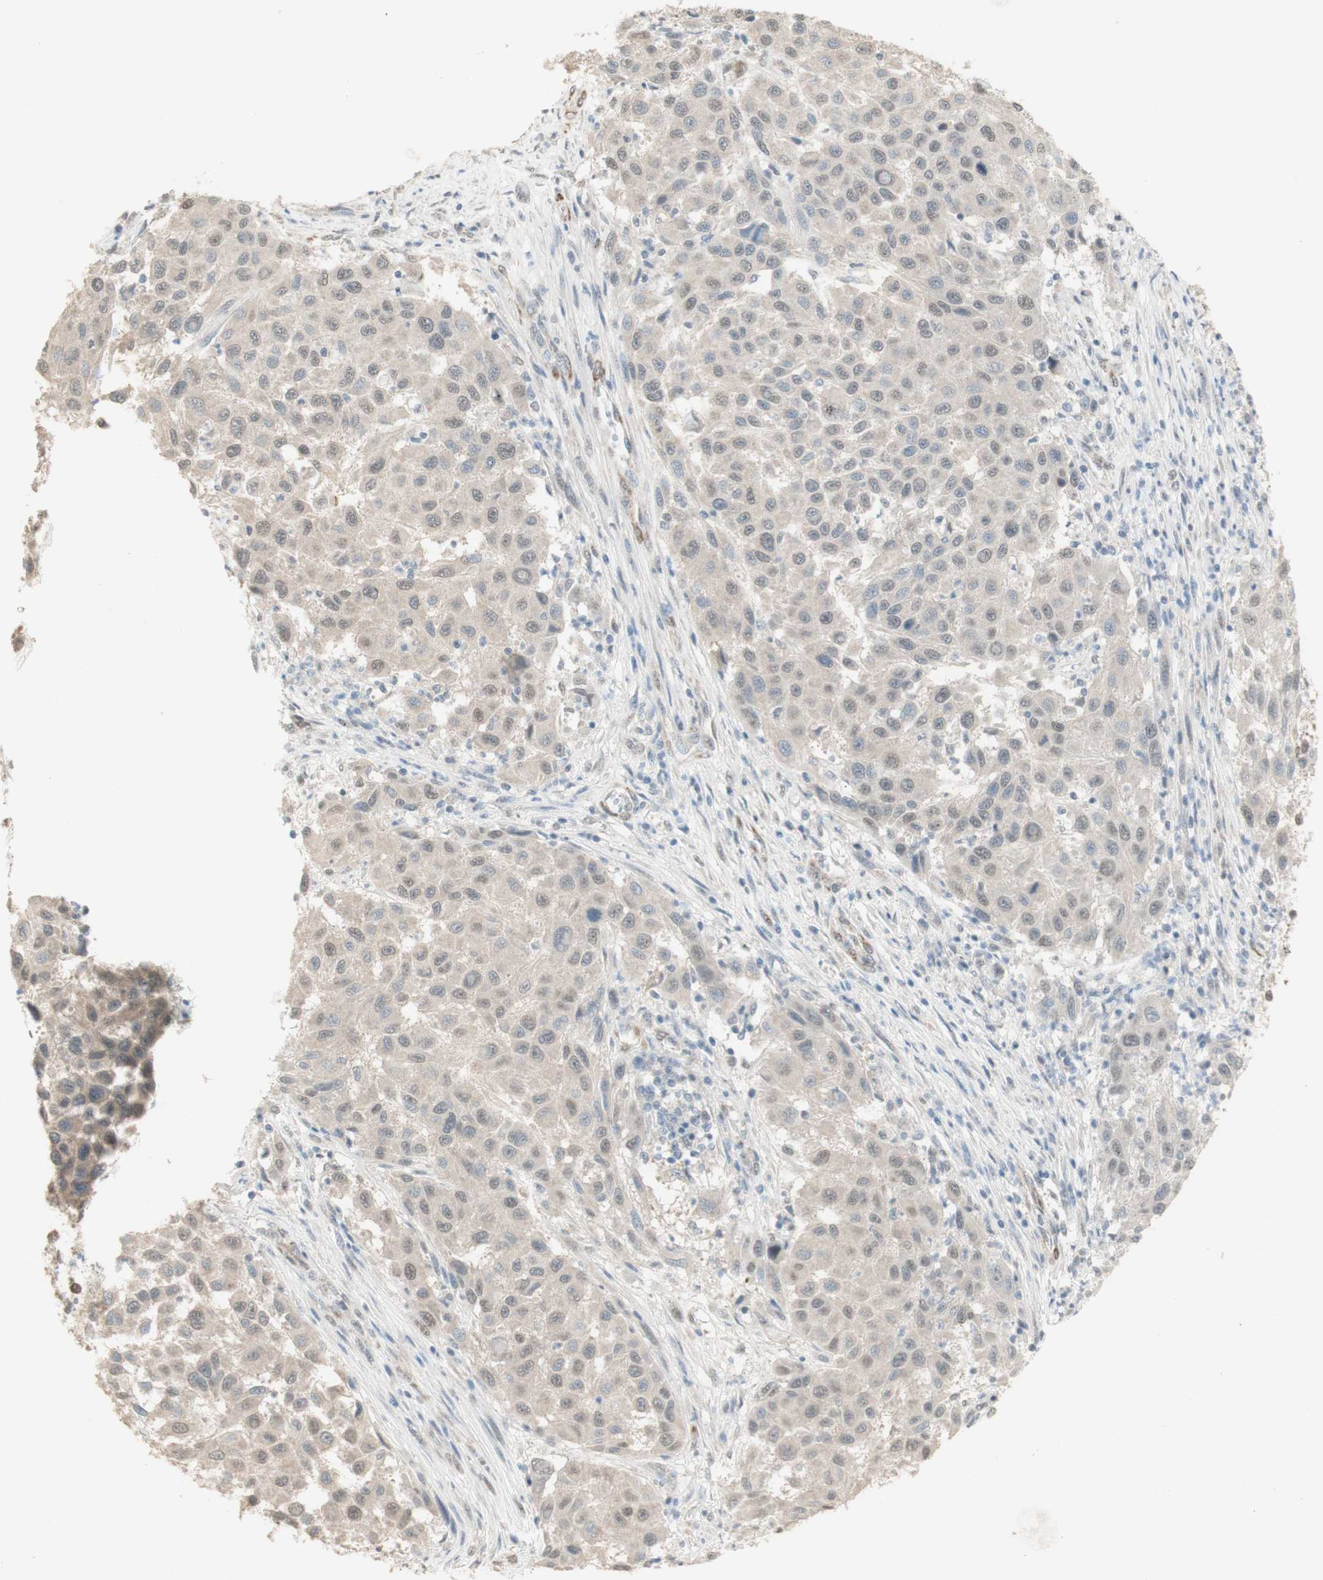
{"staining": {"intensity": "negative", "quantity": "none", "location": "none"}, "tissue": "melanoma", "cell_type": "Tumor cells", "image_type": "cancer", "snomed": [{"axis": "morphology", "description": "Malignant melanoma, Metastatic site"}, {"axis": "topography", "description": "Lymph node"}], "caption": "This is a photomicrograph of IHC staining of malignant melanoma (metastatic site), which shows no positivity in tumor cells.", "gene": "MUC3A", "patient": {"sex": "male", "age": 61}}